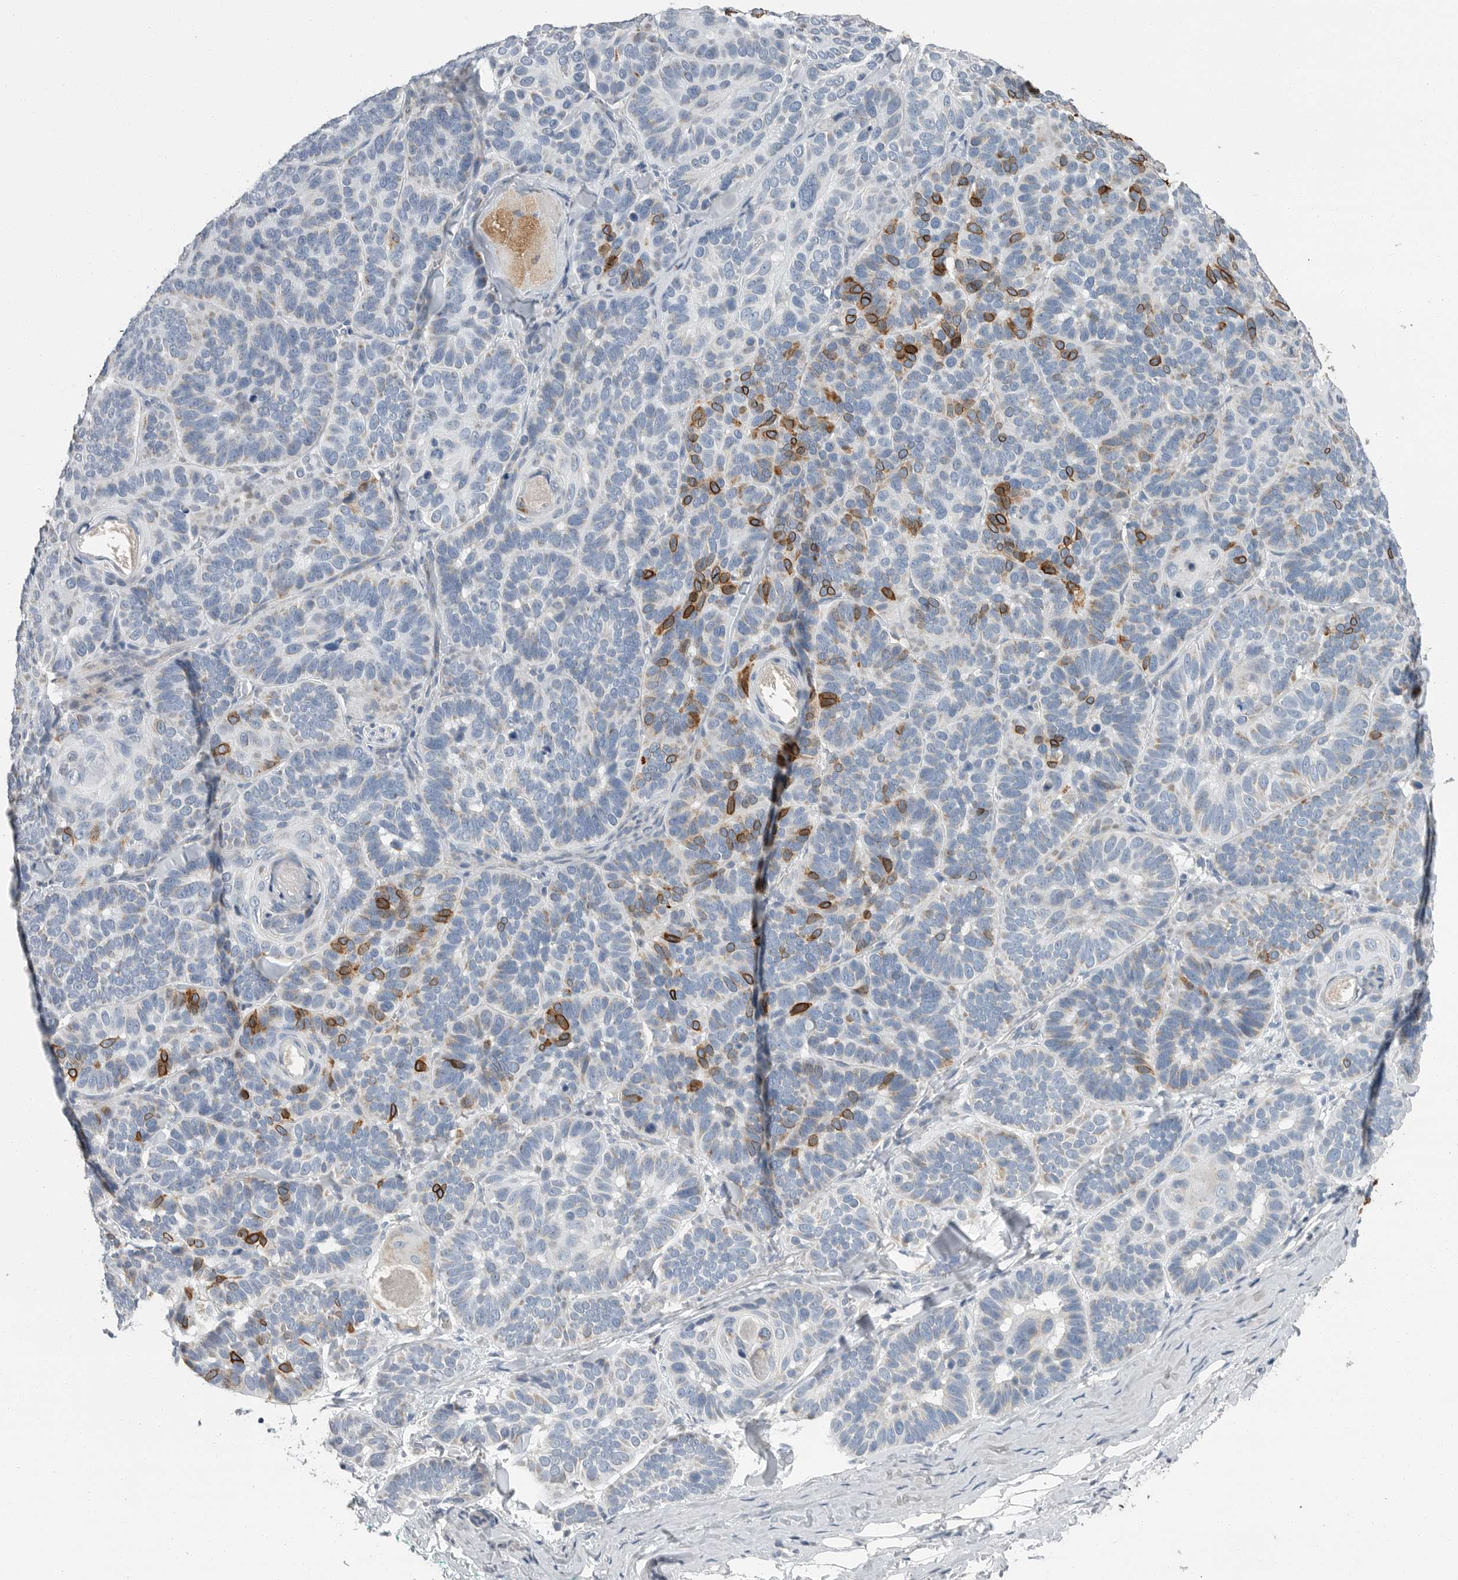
{"staining": {"intensity": "moderate", "quantity": "<25%", "location": "cytoplasmic/membranous,nuclear"}, "tissue": "skin cancer", "cell_type": "Tumor cells", "image_type": "cancer", "snomed": [{"axis": "morphology", "description": "Basal cell carcinoma"}, {"axis": "topography", "description": "Skin"}], "caption": "Brown immunohistochemical staining in skin cancer shows moderate cytoplasmic/membranous and nuclear expression in about <25% of tumor cells. The staining is performed using DAB (3,3'-diaminobenzidine) brown chromogen to label protein expression. The nuclei are counter-stained blue using hematoxylin.", "gene": "PLN", "patient": {"sex": "male", "age": 62}}